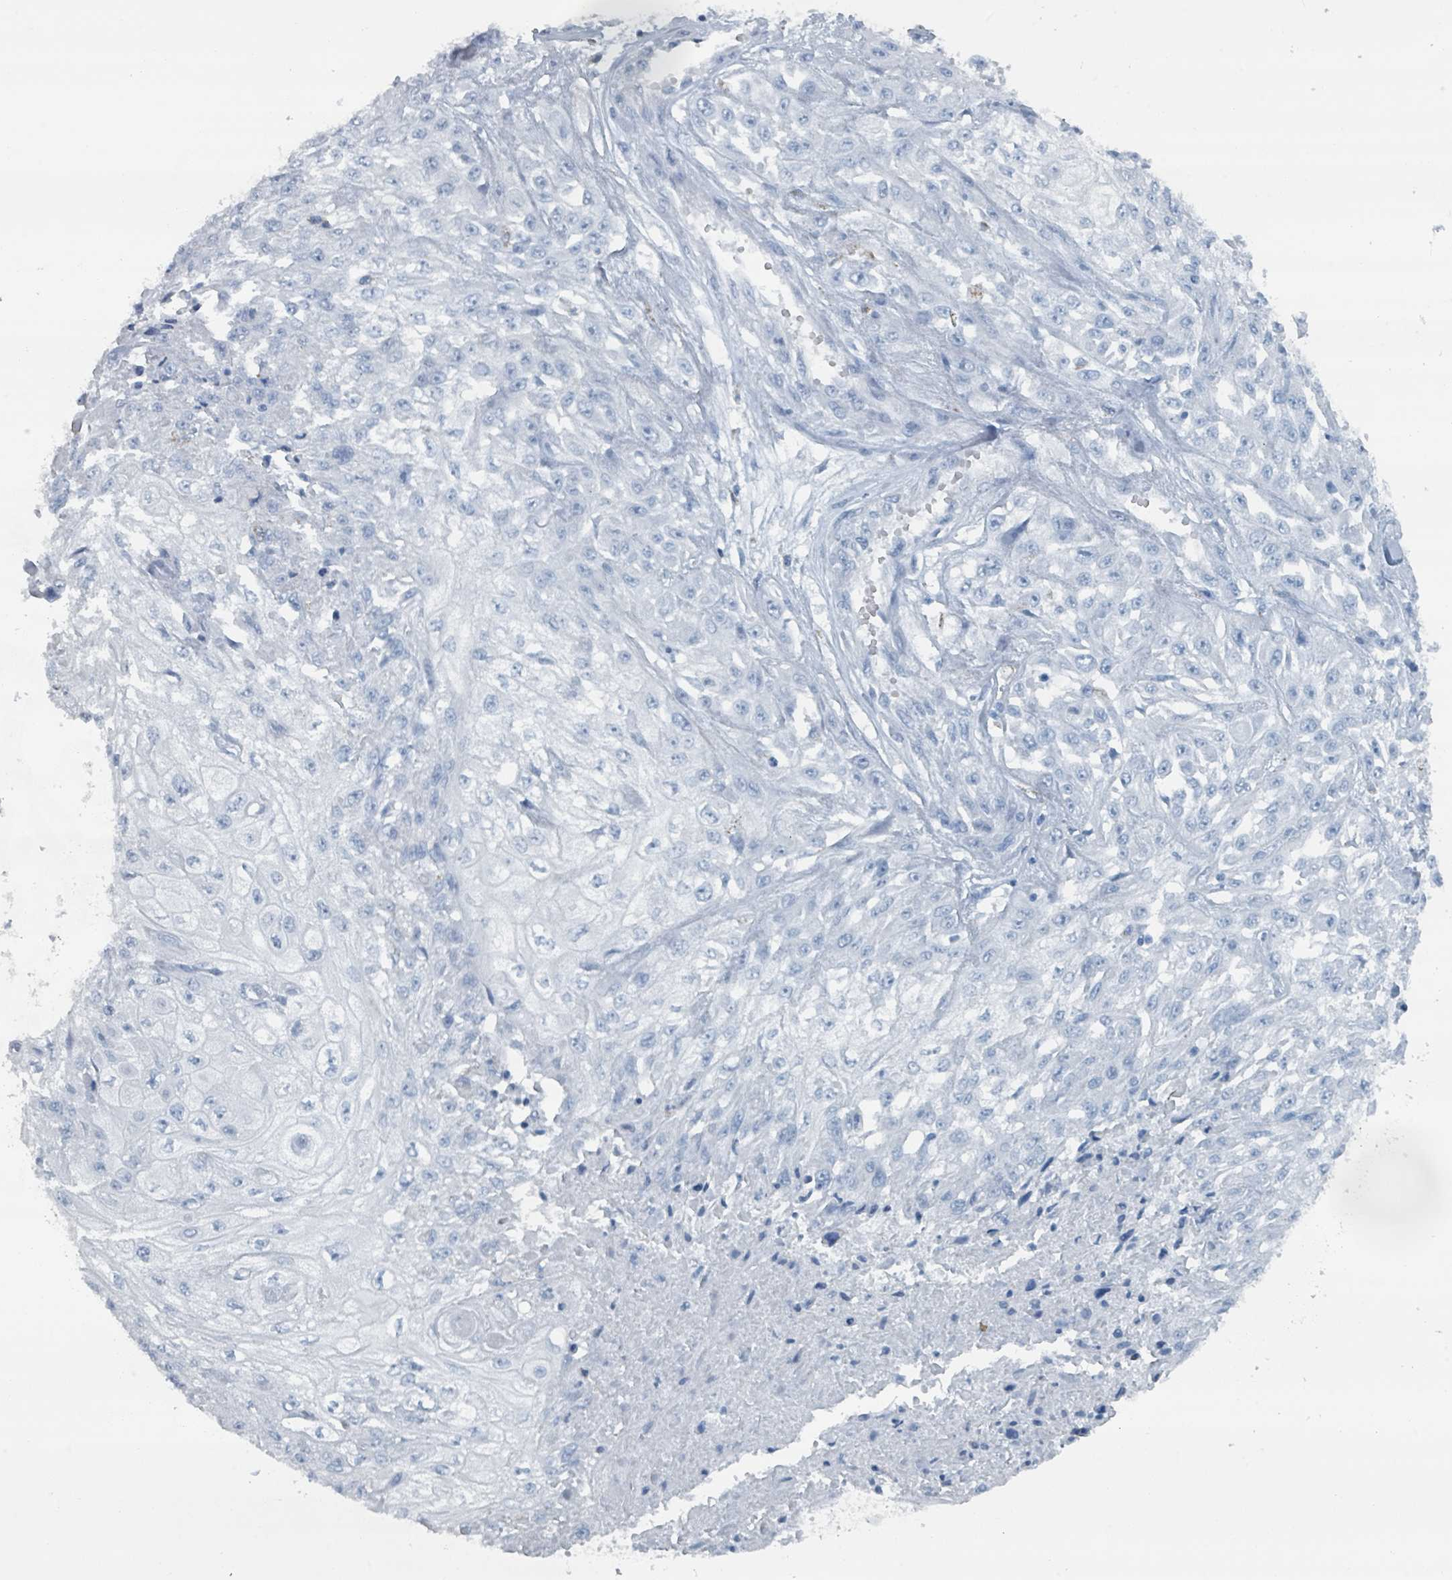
{"staining": {"intensity": "negative", "quantity": "none", "location": "none"}, "tissue": "skin cancer", "cell_type": "Tumor cells", "image_type": "cancer", "snomed": [{"axis": "morphology", "description": "Squamous cell carcinoma, NOS"}, {"axis": "morphology", "description": "Squamous cell carcinoma, metastatic, NOS"}, {"axis": "topography", "description": "Skin"}, {"axis": "topography", "description": "Lymph node"}], "caption": "Tumor cells show no significant expression in skin cancer (squamous cell carcinoma).", "gene": "GAMT", "patient": {"sex": "male", "age": 75}}